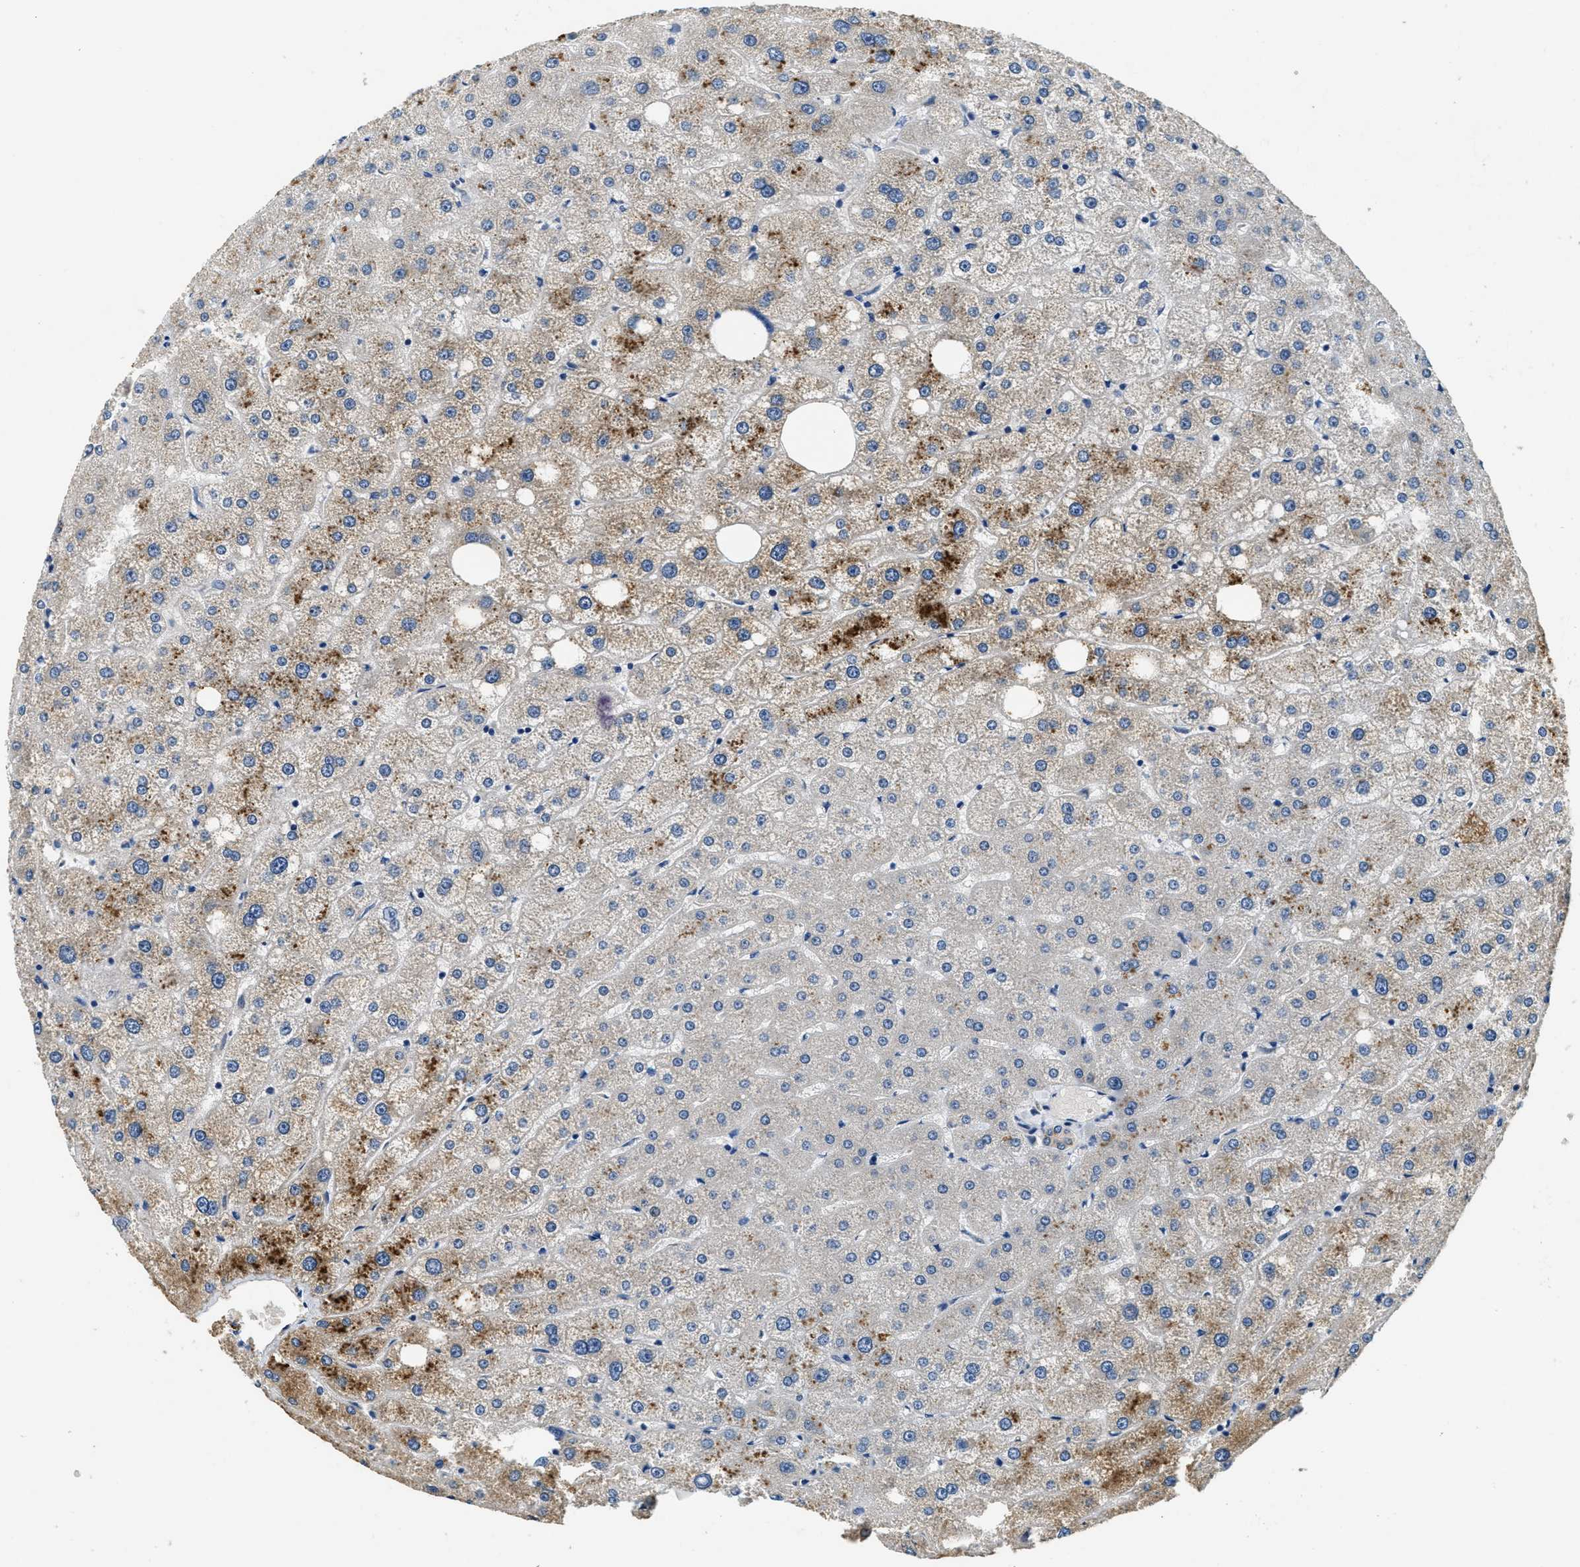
{"staining": {"intensity": "moderate", "quantity": "25%-75%", "location": "cytoplasmic/membranous"}, "tissue": "liver", "cell_type": "Cholangiocytes", "image_type": "normal", "snomed": [{"axis": "morphology", "description": "Normal tissue, NOS"}, {"axis": "topography", "description": "Liver"}], "caption": "DAB (3,3'-diaminobenzidine) immunohistochemical staining of normal human liver shows moderate cytoplasmic/membranous protein expression in approximately 25%-75% of cholangiocytes. The protein is stained brown, and the nuclei are stained in blue (DAB (3,3'-diaminobenzidine) IHC with brightfield microscopy, high magnification).", "gene": "ALDH3A2", "patient": {"sex": "male", "age": 73}}